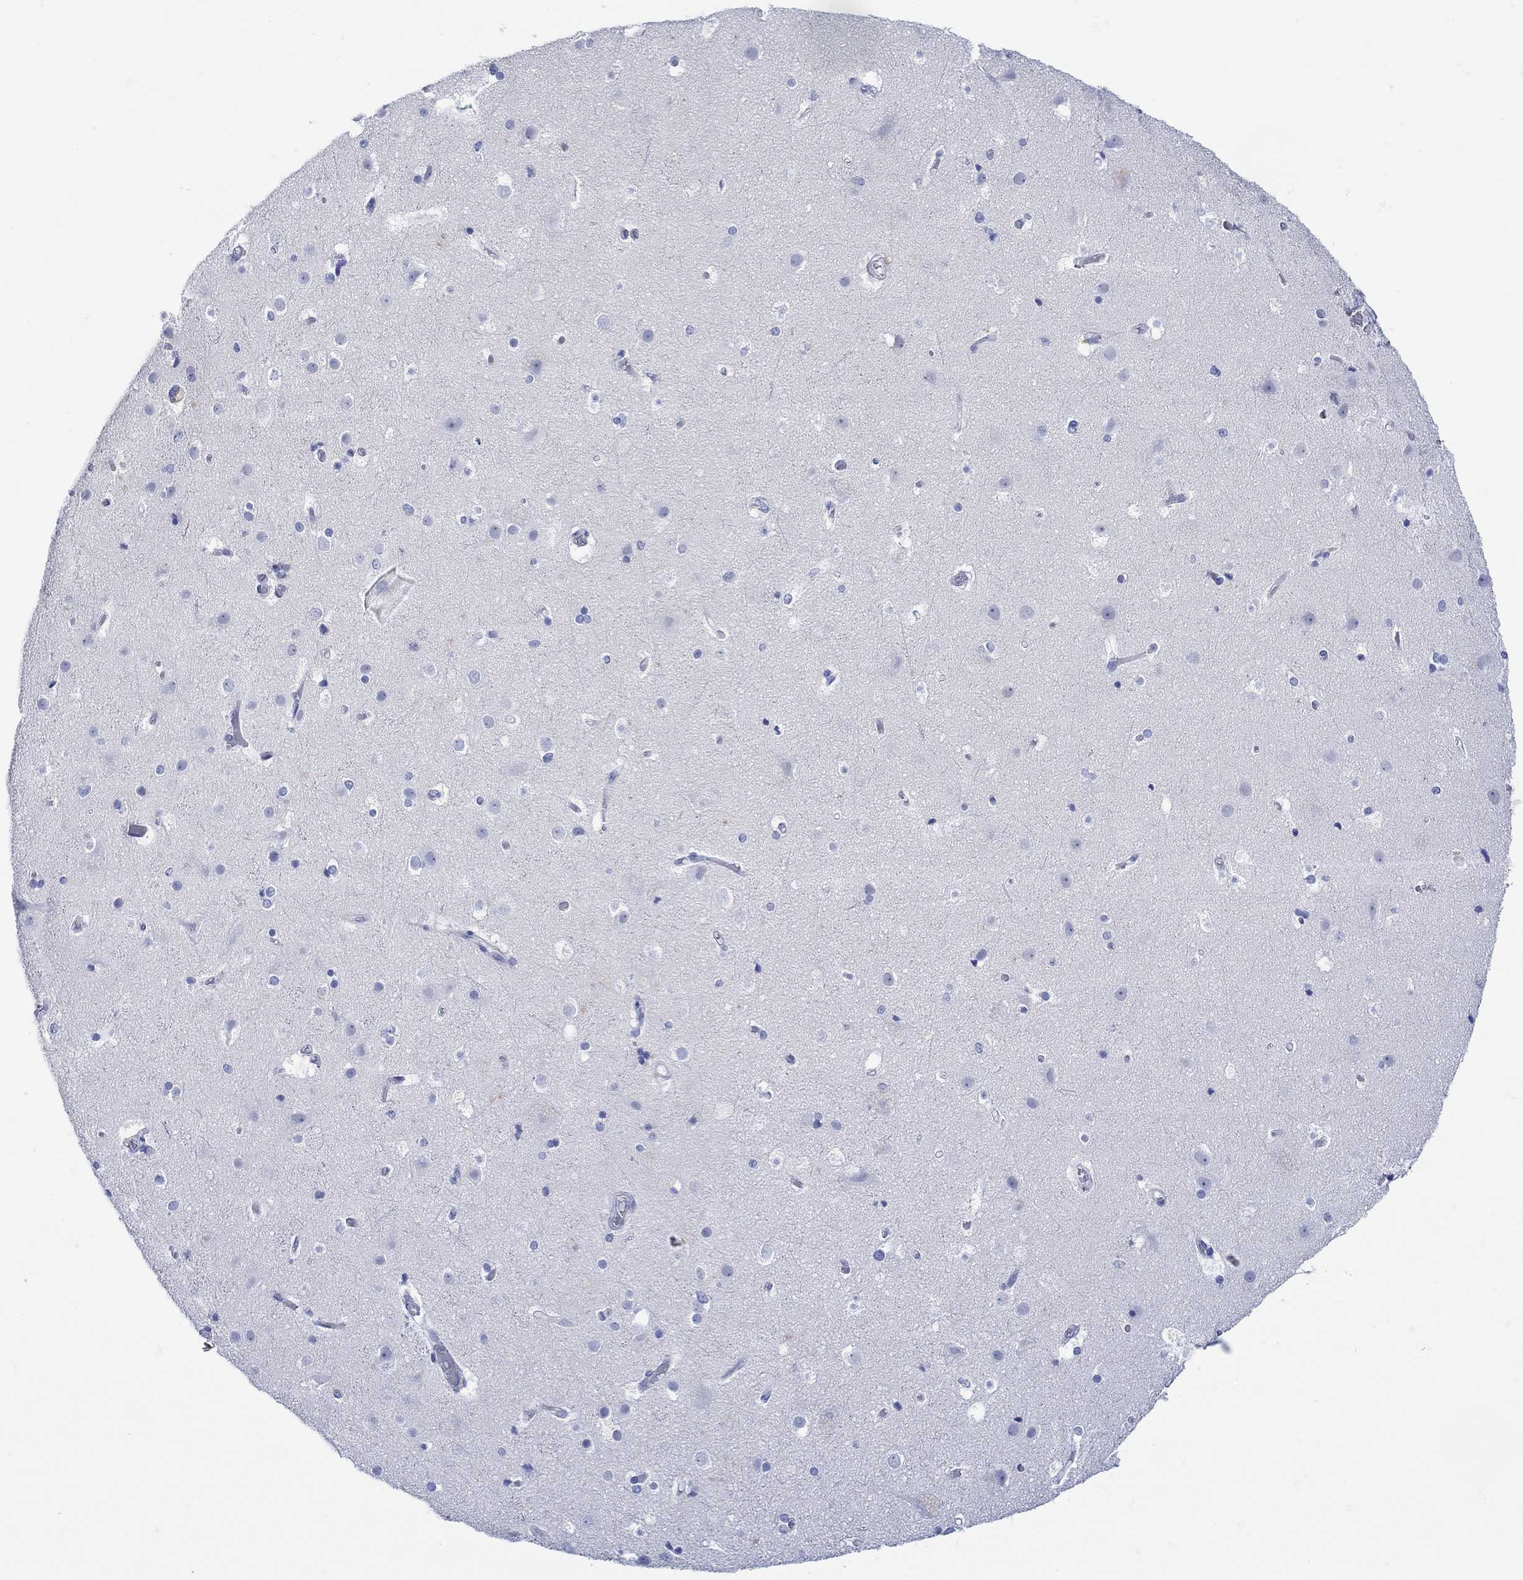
{"staining": {"intensity": "negative", "quantity": "none", "location": "none"}, "tissue": "cerebral cortex", "cell_type": "Endothelial cells", "image_type": "normal", "snomed": [{"axis": "morphology", "description": "Normal tissue, NOS"}, {"axis": "topography", "description": "Cerebral cortex"}], "caption": "Photomicrograph shows no protein staining in endothelial cells of normal cerebral cortex.", "gene": "LINGO3", "patient": {"sex": "female", "age": 52}}